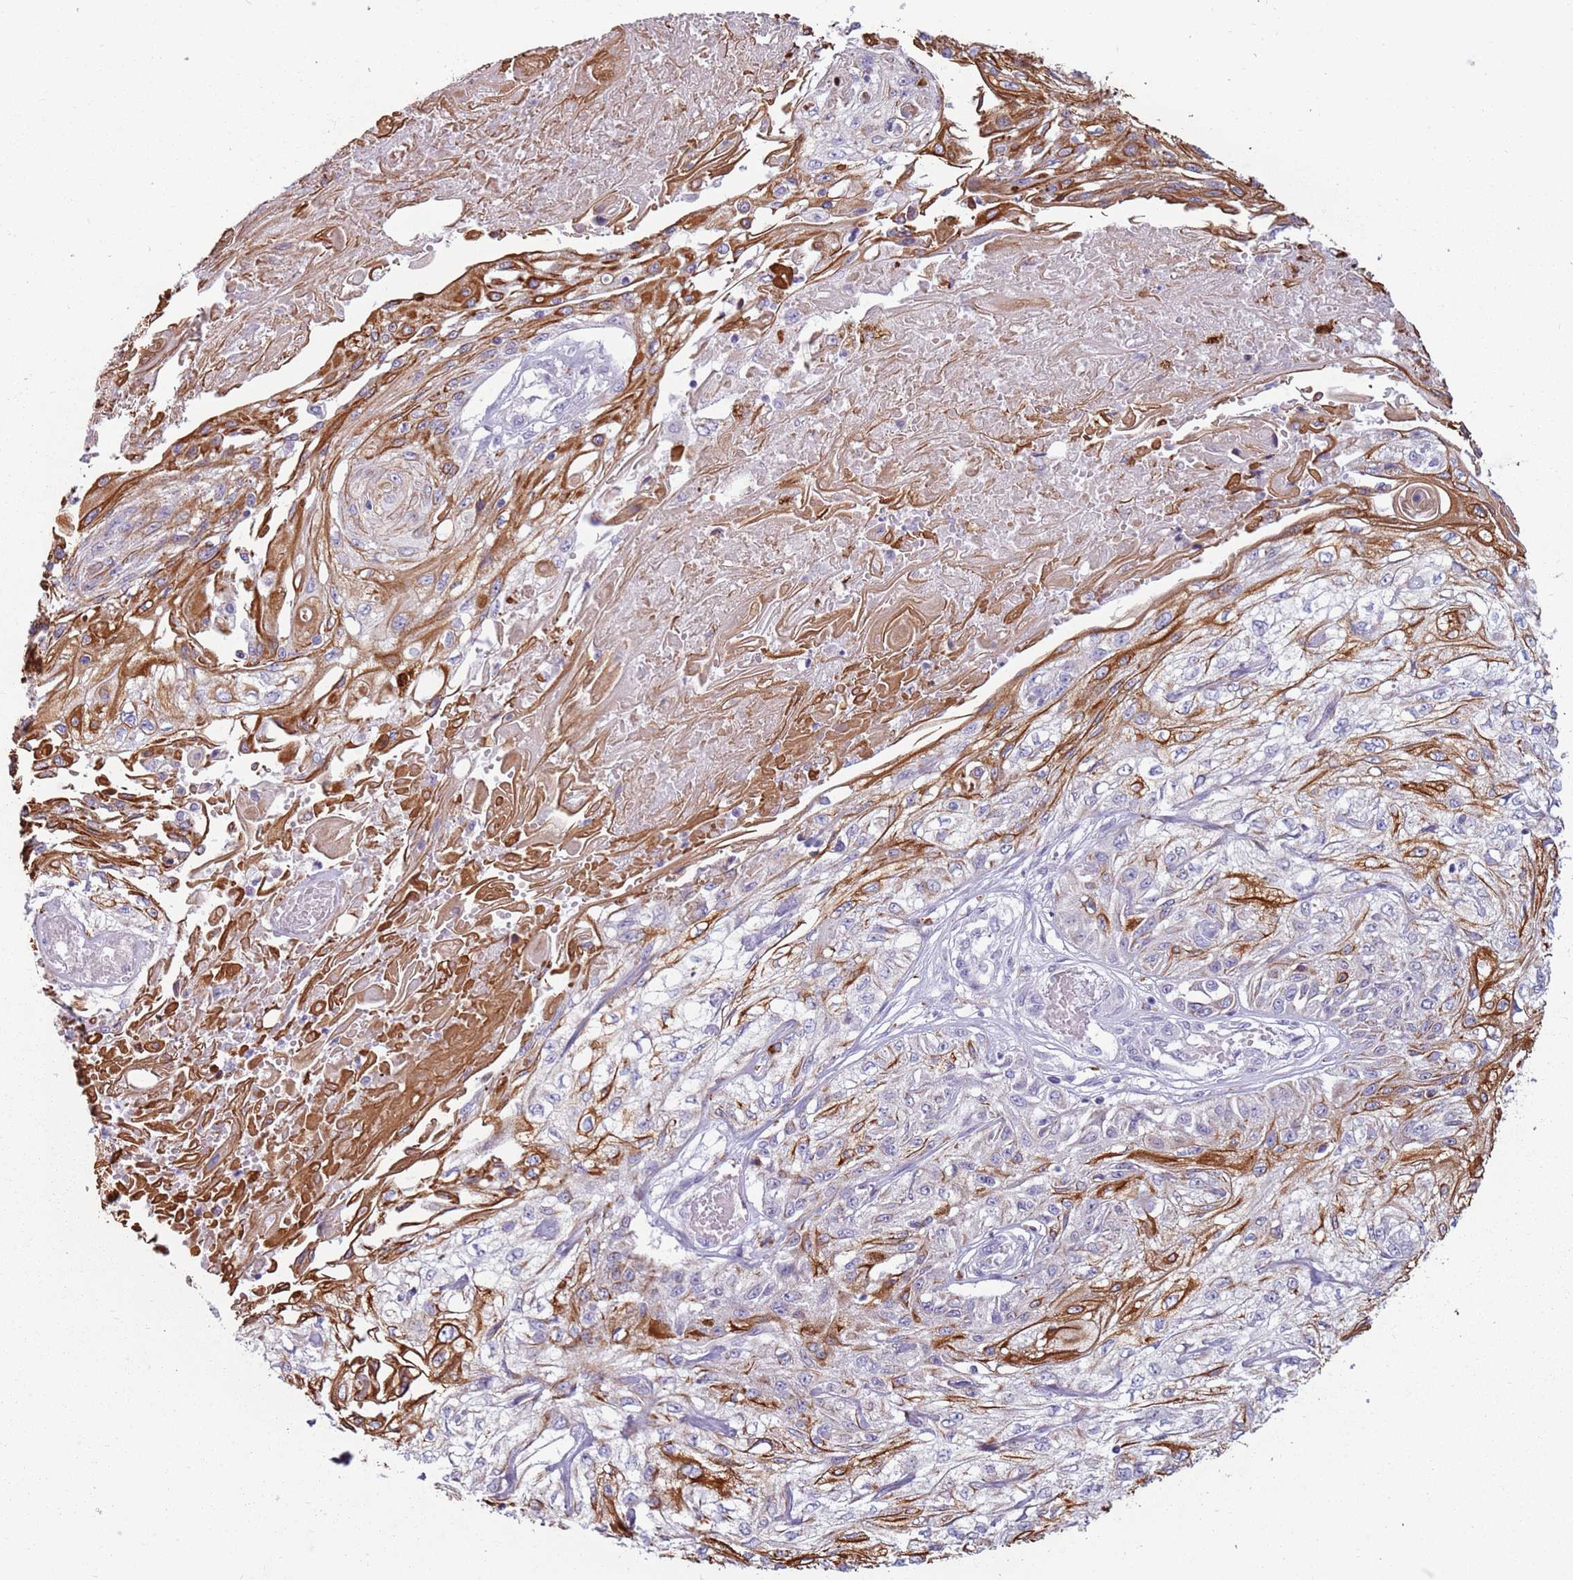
{"staining": {"intensity": "strong", "quantity": "25%-75%", "location": "cytoplasmic/membranous"}, "tissue": "skin cancer", "cell_type": "Tumor cells", "image_type": "cancer", "snomed": [{"axis": "morphology", "description": "Squamous cell carcinoma, NOS"}, {"axis": "morphology", "description": "Squamous cell carcinoma, metastatic, NOS"}, {"axis": "topography", "description": "Skin"}, {"axis": "topography", "description": "Lymph node"}], "caption": "The image shows a brown stain indicating the presence of a protein in the cytoplasmic/membranous of tumor cells in skin cancer. (IHC, brightfield microscopy, high magnification).", "gene": "NWD2", "patient": {"sex": "male", "age": 75}}